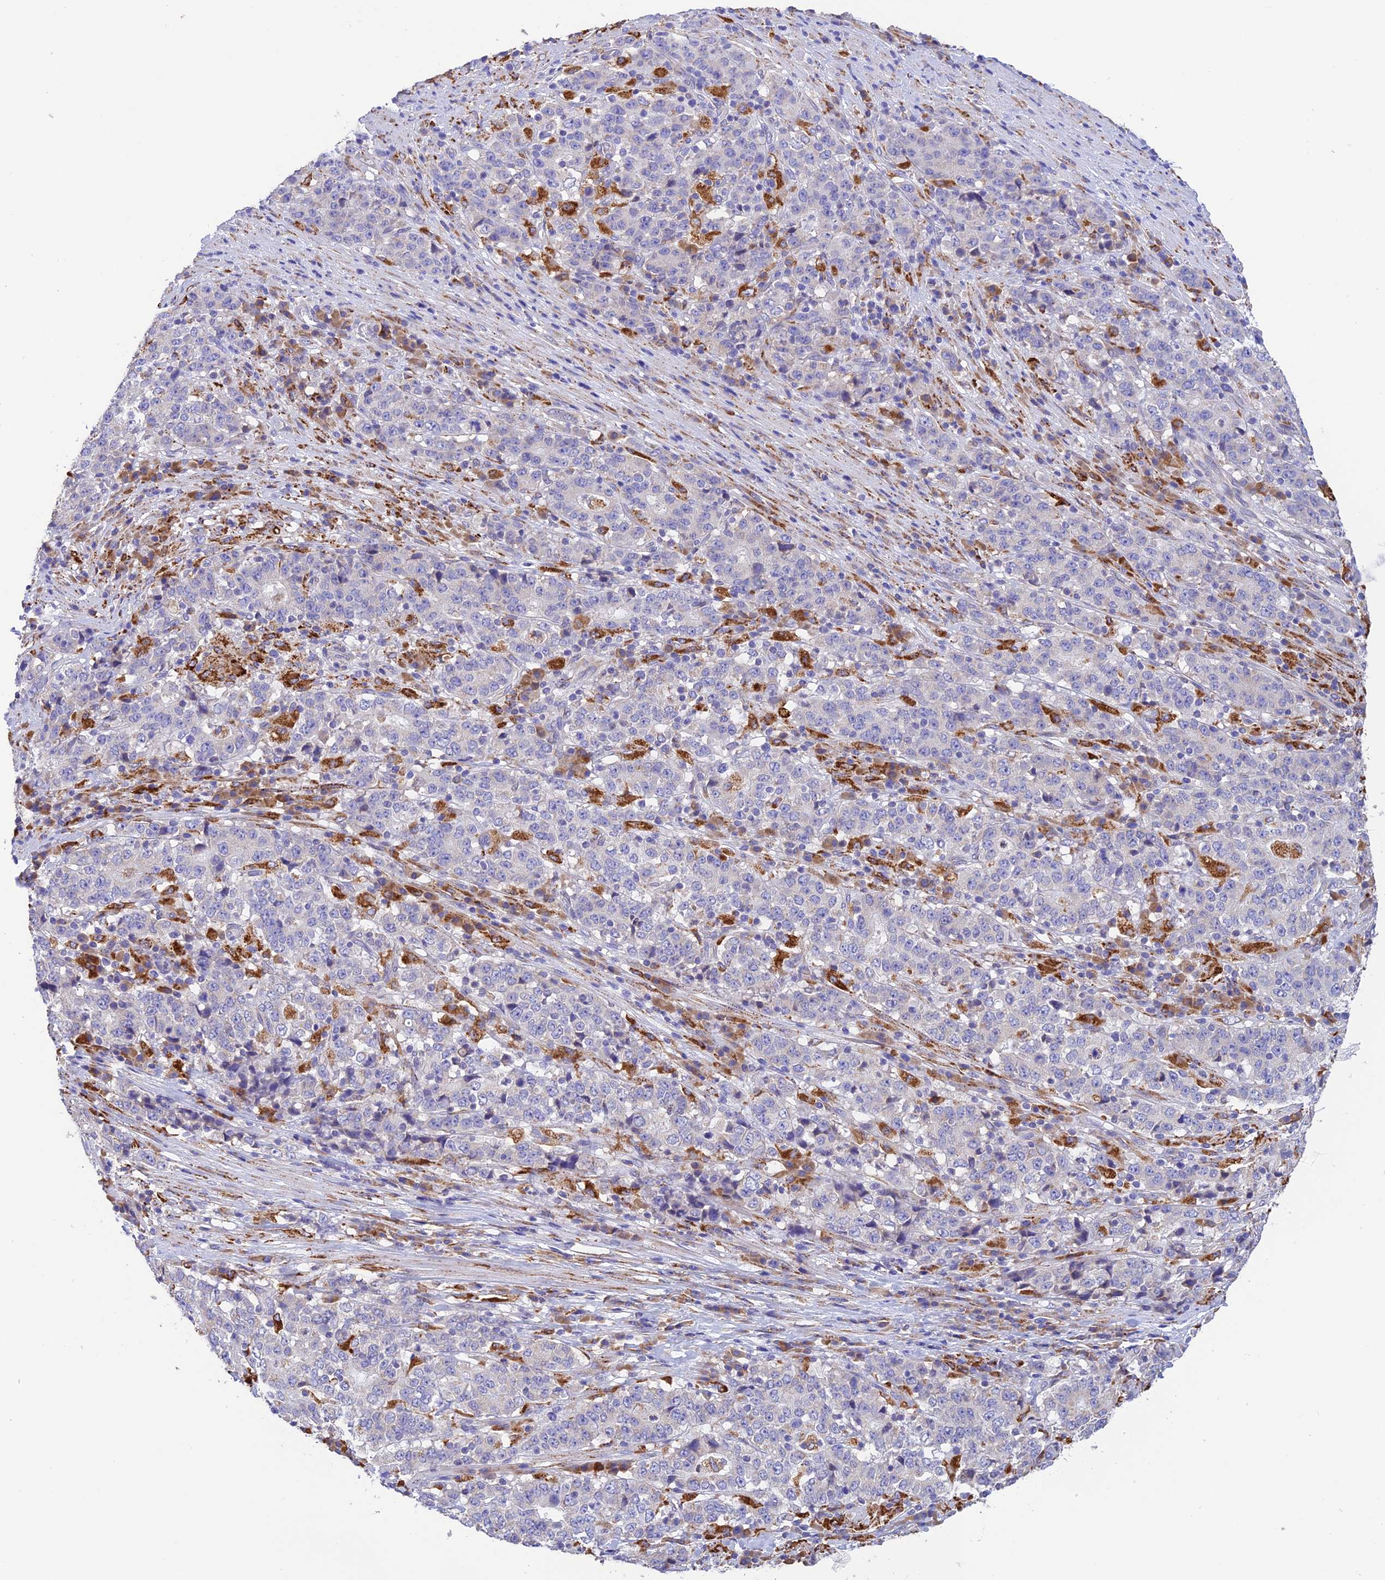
{"staining": {"intensity": "negative", "quantity": "none", "location": "none"}, "tissue": "stomach cancer", "cell_type": "Tumor cells", "image_type": "cancer", "snomed": [{"axis": "morphology", "description": "Adenocarcinoma, NOS"}, {"axis": "topography", "description": "Stomach"}], "caption": "This is an immunohistochemistry image of human stomach cancer. There is no staining in tumor cells.", "gene": "VKORC1", "patient": {"sex": "male", "age": 59}}